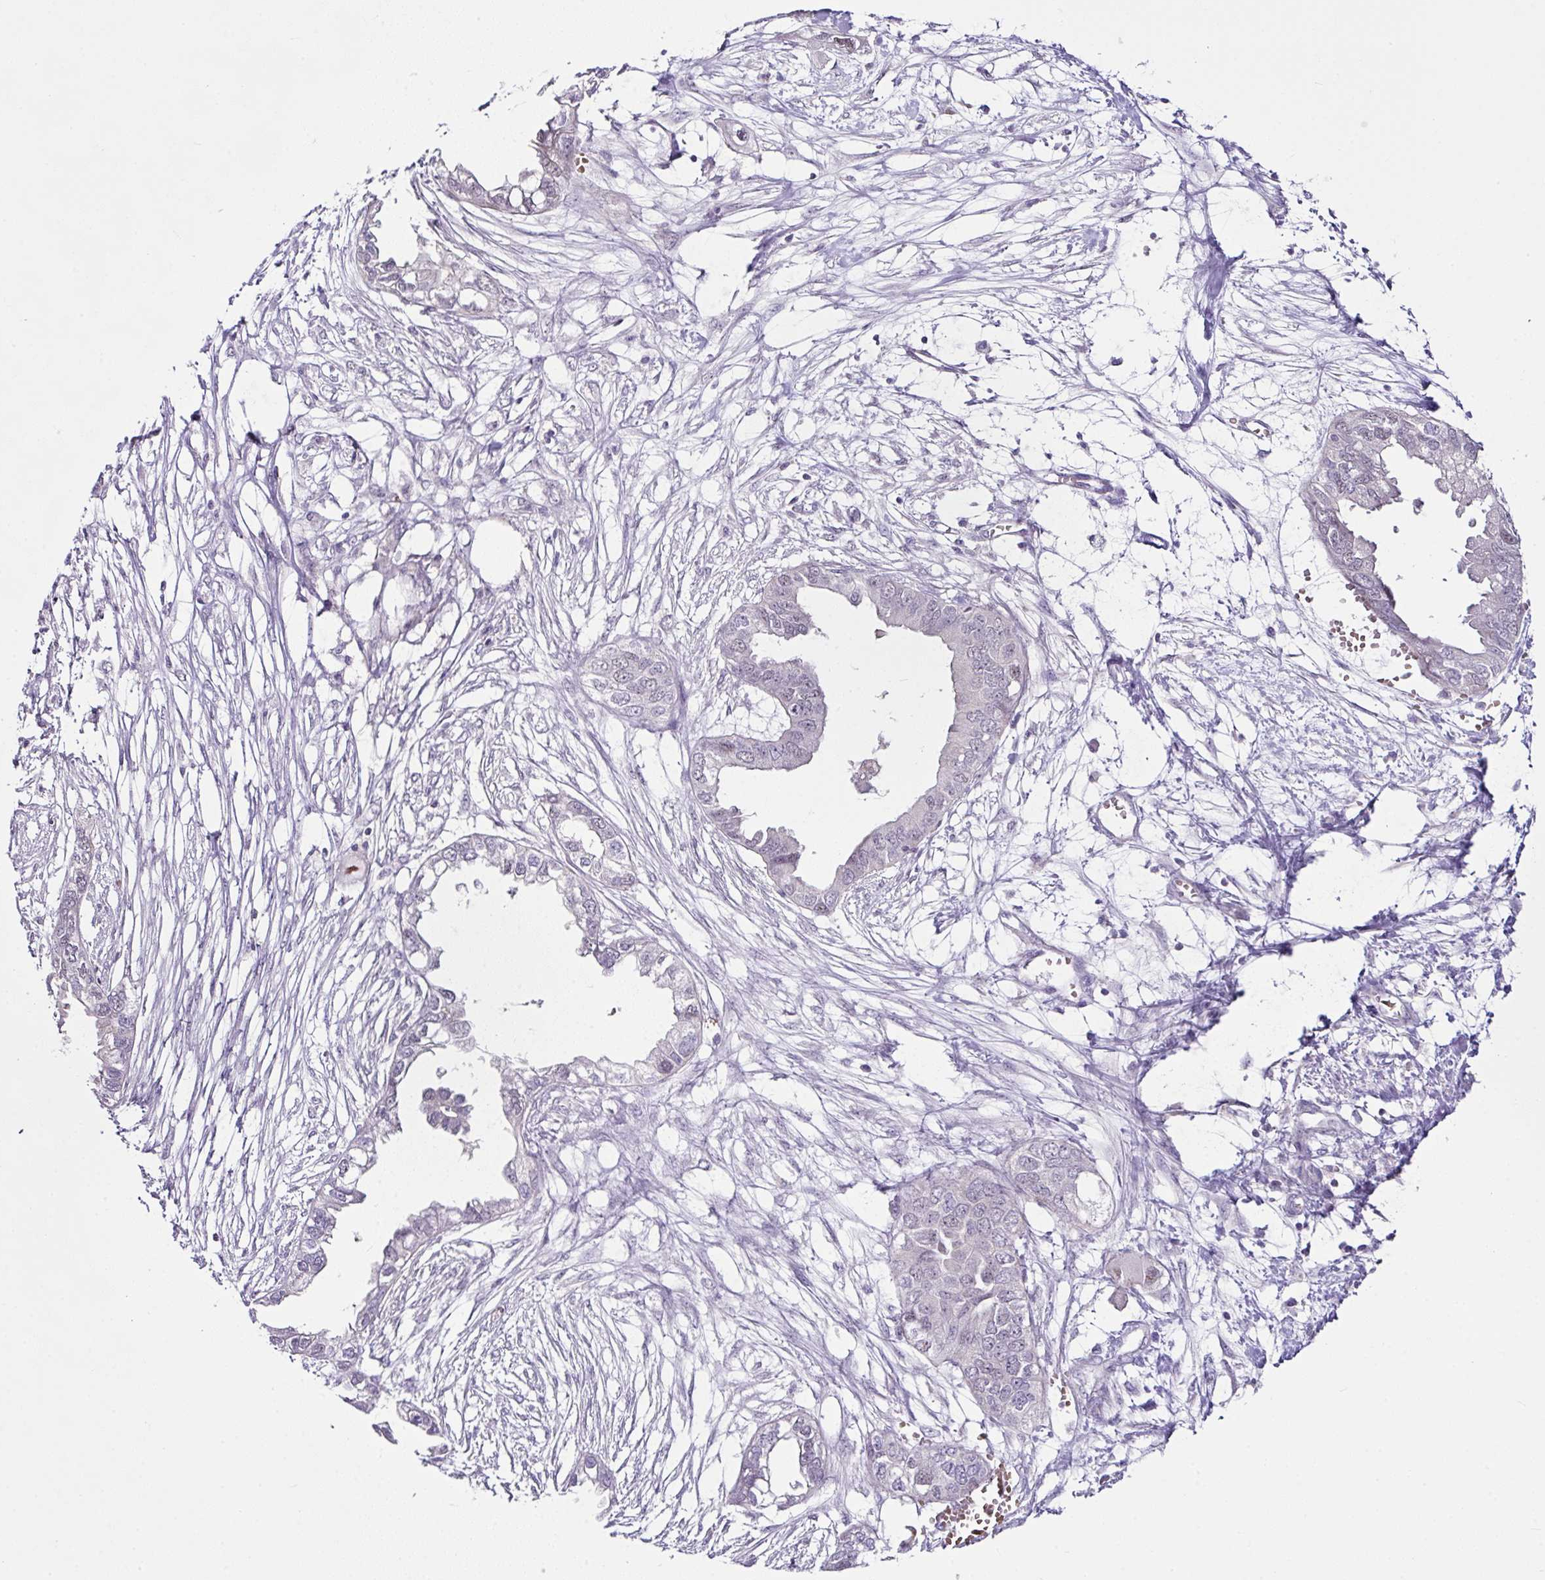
{"staining": {"intensity": "weak", "quantity": "<25%", "location": "nuclear"}, "tissue": "endometrial cancer", "cell_type": "Tumor cells", "image_type": "cancer", "snomed": [{"axis": "morphology", "description": "Adenocarcinoma, NOS"}, {"axis": "morphology", "description": "Adenocarcinoma, metastatic, NOS"}, {"axis": "topography", "description": "Adipose tissue"}, {"axis": "topography", "description": "Endometrium"}], "caption": "Tumor cells show no significant staining in endometrial cancer (adenocarcinoma).", "gene": "D2HGDH", "patient": {"sex": "female", "age": 67}}